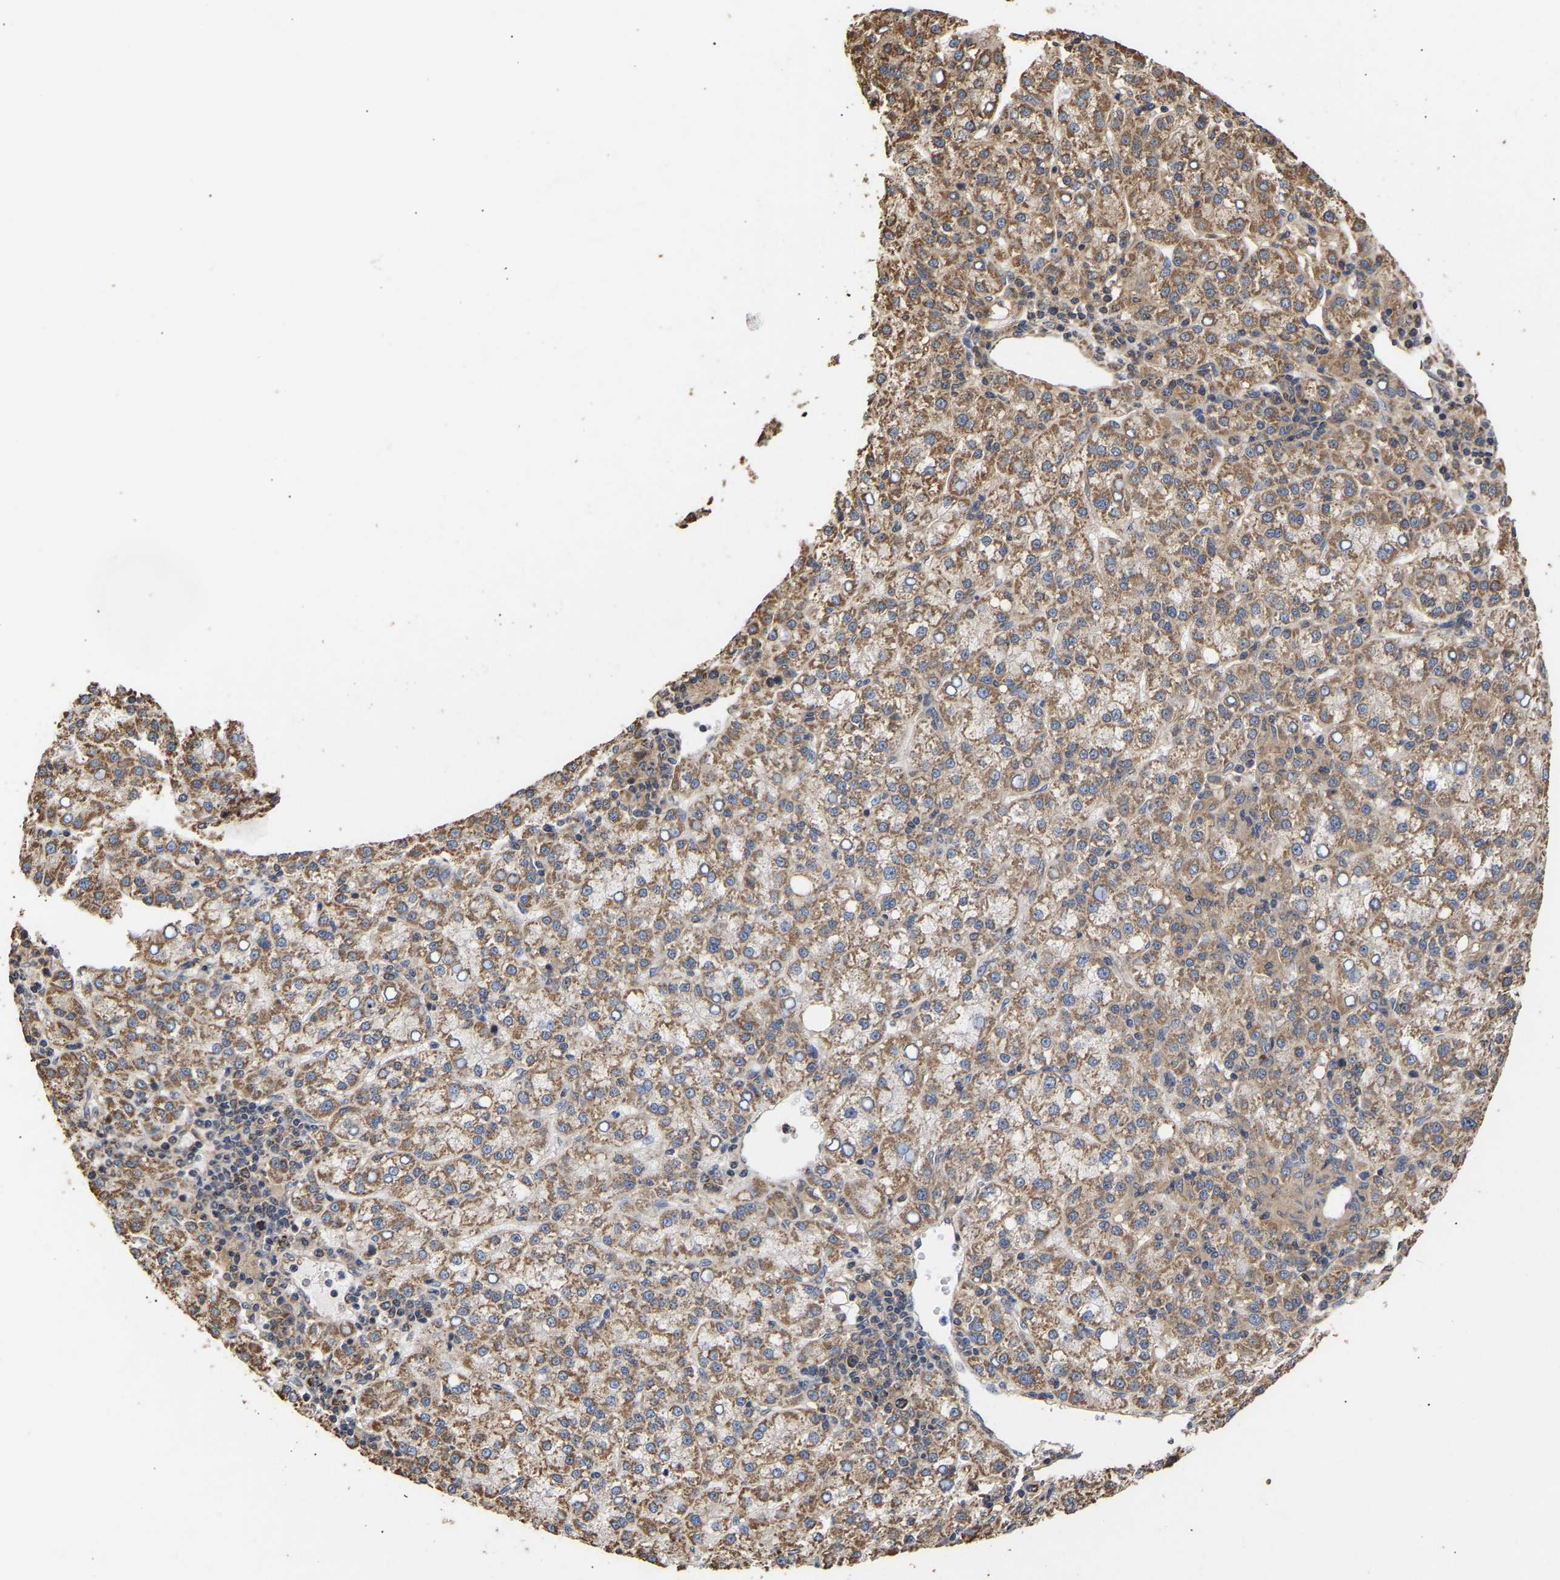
{"staining": {"intensity": "moderate", "quantity": ">75%", "location": "cytoplasmic/membranous"}, "tissue": "liver cancer", "cell_type": "Tumor cells", "image_type": "cancer", "snomed": [{"axis": "morphology", "description": "Carcinoma, Hepatocellular, NOS"}, {"axis": "topography", "description": "Liver"}], "caption": "Immunohistochemical staining of liver hepatocellular carcinoma displays medium levels of moderate cytoplasmic/membranous protein positivity in approximately >75% of tumor cells. The staining is performed using DAB brown chromogen to label protein expression. The nuclei are counter-stained blue using hematoxylin.", "gene": "ZNF26", "patient": {"sex": "female", "age": 58}}